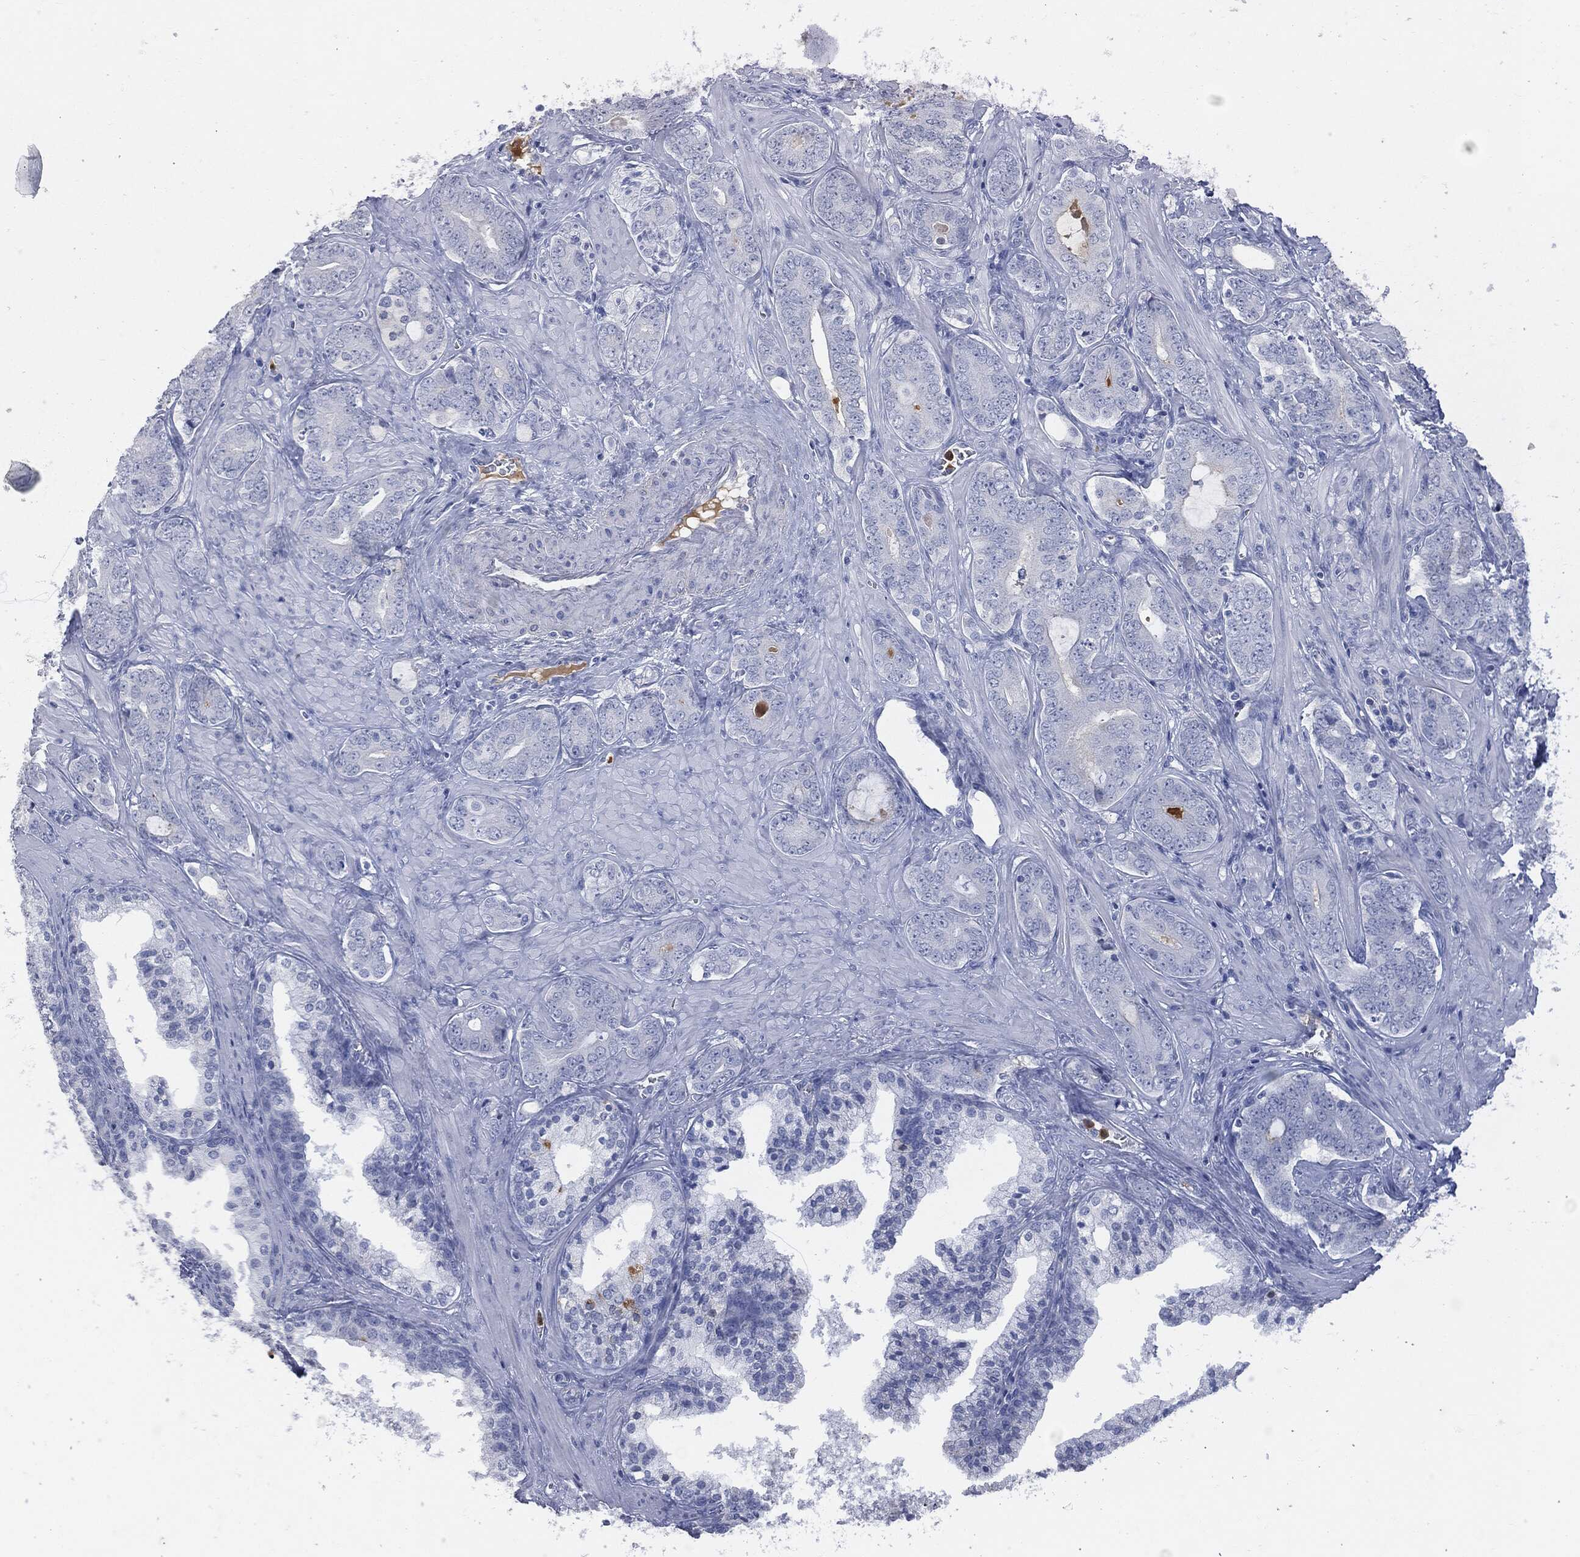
{"staining": {"intensity": "negative", "quantity": "none", "location": "none"}, "tissue": "prostate cancer", "cell_type": "Tumor cells", "image_type": "cancer", "snomed": [{"axis": "morphology", "description": "Adenocarcinoma, NOS"}, {"axis": "topography", "description": "Prostate"}], "caption": "Tumor cells are negative for brown protein staining in adenocarcinoma (prostate). (DAB (3,3'-diaminobenzidine) immunohistochemistry visualized using brightfield microscopy, high magnification).", "gene": "BTK", "patient": {"sex": "male", "age": 55}}